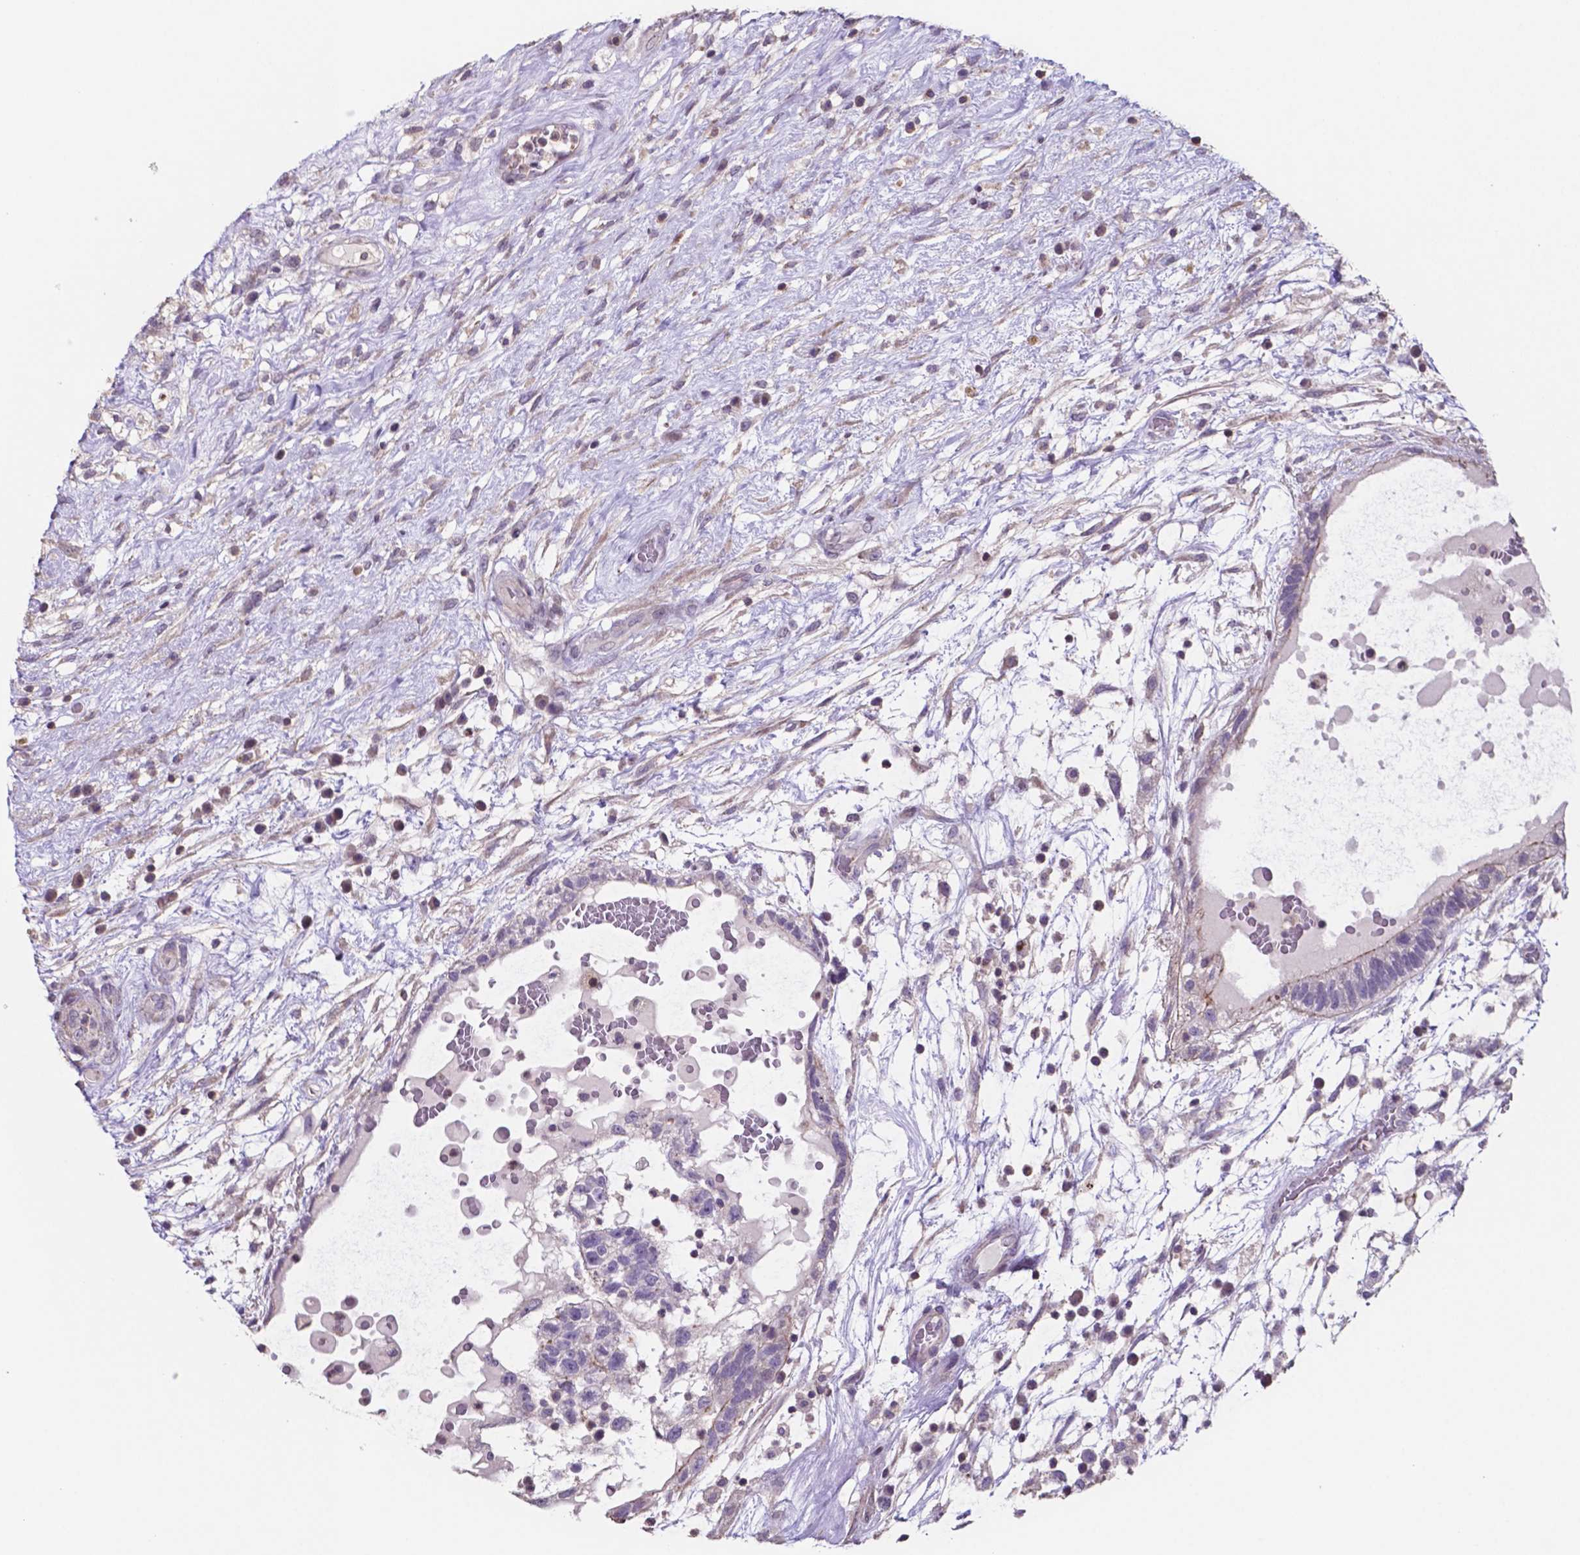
{"staining": {"intensity": "negative", "quantity": "none", "location": "none"}, "tissue": "testis cancer", "cell_type": "Tumor cells", "image_type": "cancer", "snomed": [{"axis": "morphology", "description": "Normal tissue, NOS"}, {"axis": "morphology", "description": "Carcinoma, Embryonal, NOS"}, {"axis": "topography", "description": "Testis"}], "caption": "This is a micrograph of immunohistochemistry (IHC) staining of testis cancer, which shows no positivity in tumor cells.", "gene": "MLC1", "patient": {"sex": "male", "age": 32}}